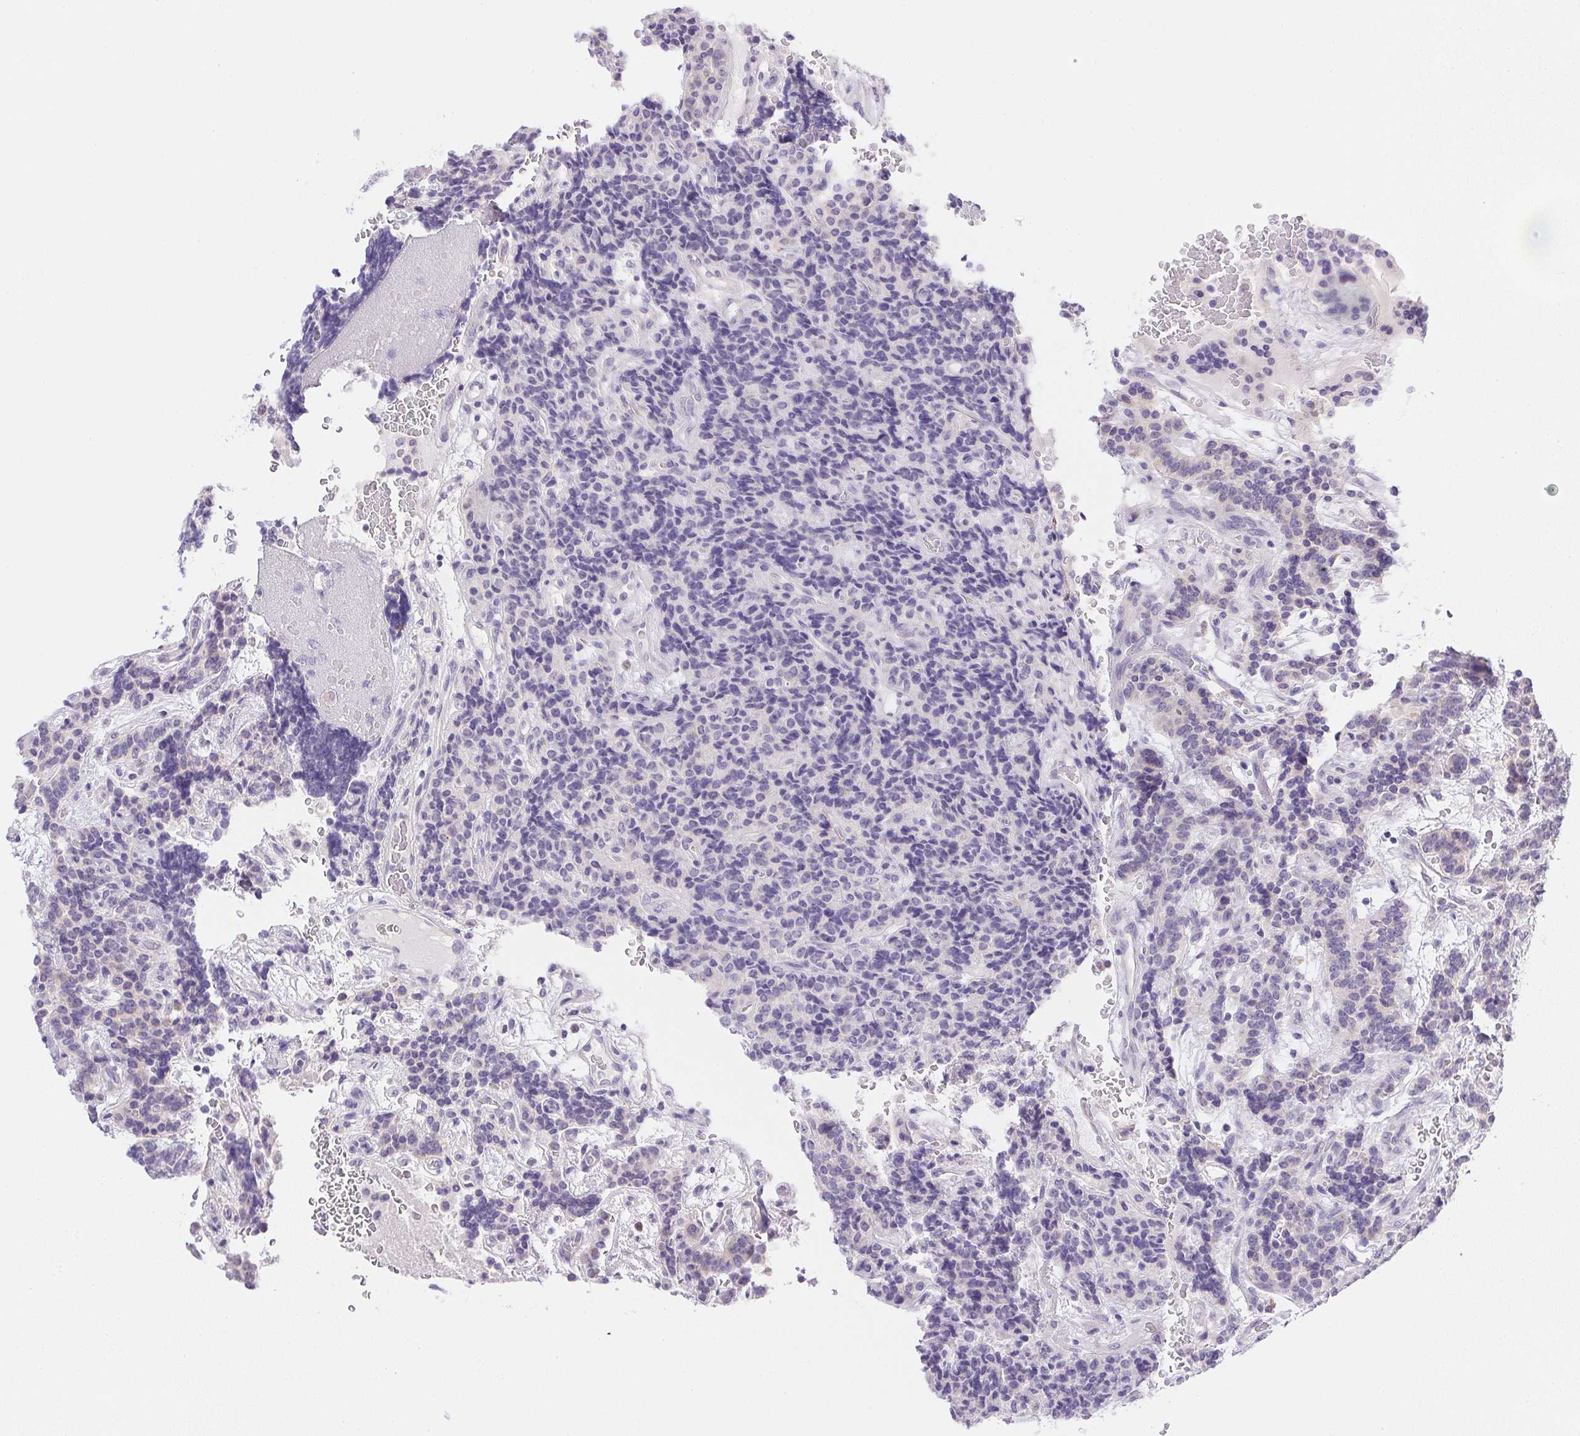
{"staining": {"intensity": "negative", "quantity": "none", "location": "none"}, "tissue": "carcinoid", "cell_type": "Tumor cells", "image_type": "cancer", "snomed": [{"axis": "morphology", "description": "Carcinoid, malignant, NOS"}, {"axis": "topography", "description": "Pancreas"}], "caption": "This is a image of IHC staining of carcinoid, which shows no positivity in tumor cells.", "gene": "SLC17A7", "patient": {"sex": "male", "age": 36}}